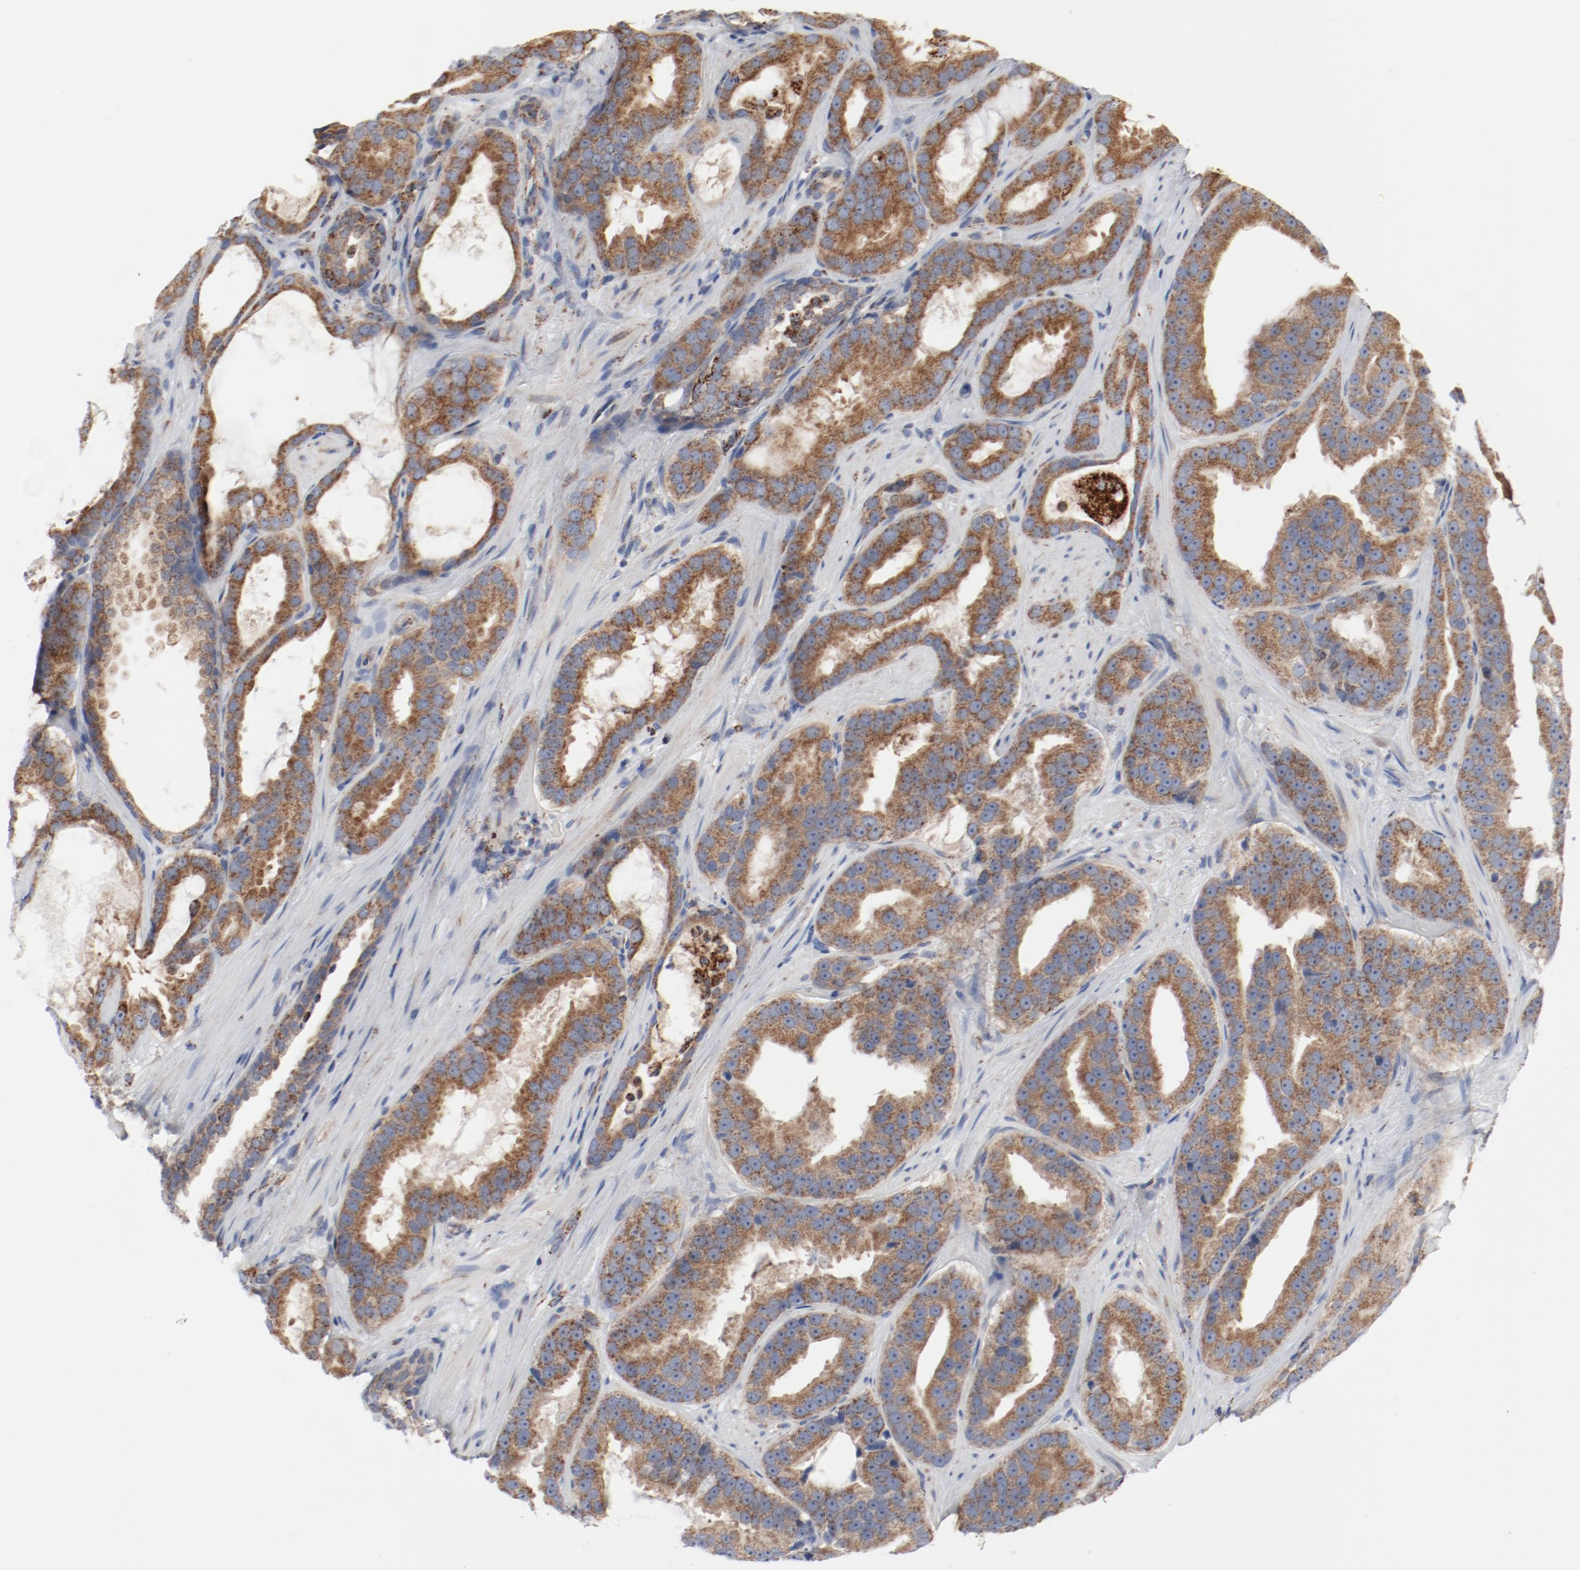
{"staining": {"intensity": "moderate", "quantity": ">75%", "location": "cytoplasmic/membranous"}, "tissue": "prostate cancer", "cell_type": "Tumor cells", "image_type": "cancer", "snomed": [{"axis": "morphology", "description": "Adenocarcinoma, Low grade"}, {"axis": "topography", "description": "Prostate"}], "caption": "IHC (DAB (3,3'-diaminobenzidine)) staining of prostate cancer exhibits moderate cytoplasmic/membranous protein positivity in approximately >75% of tumor cells. Nuclei are stained in blue.", "gene": "SETD3", "patient": {"sex": "male", "age": 59}}